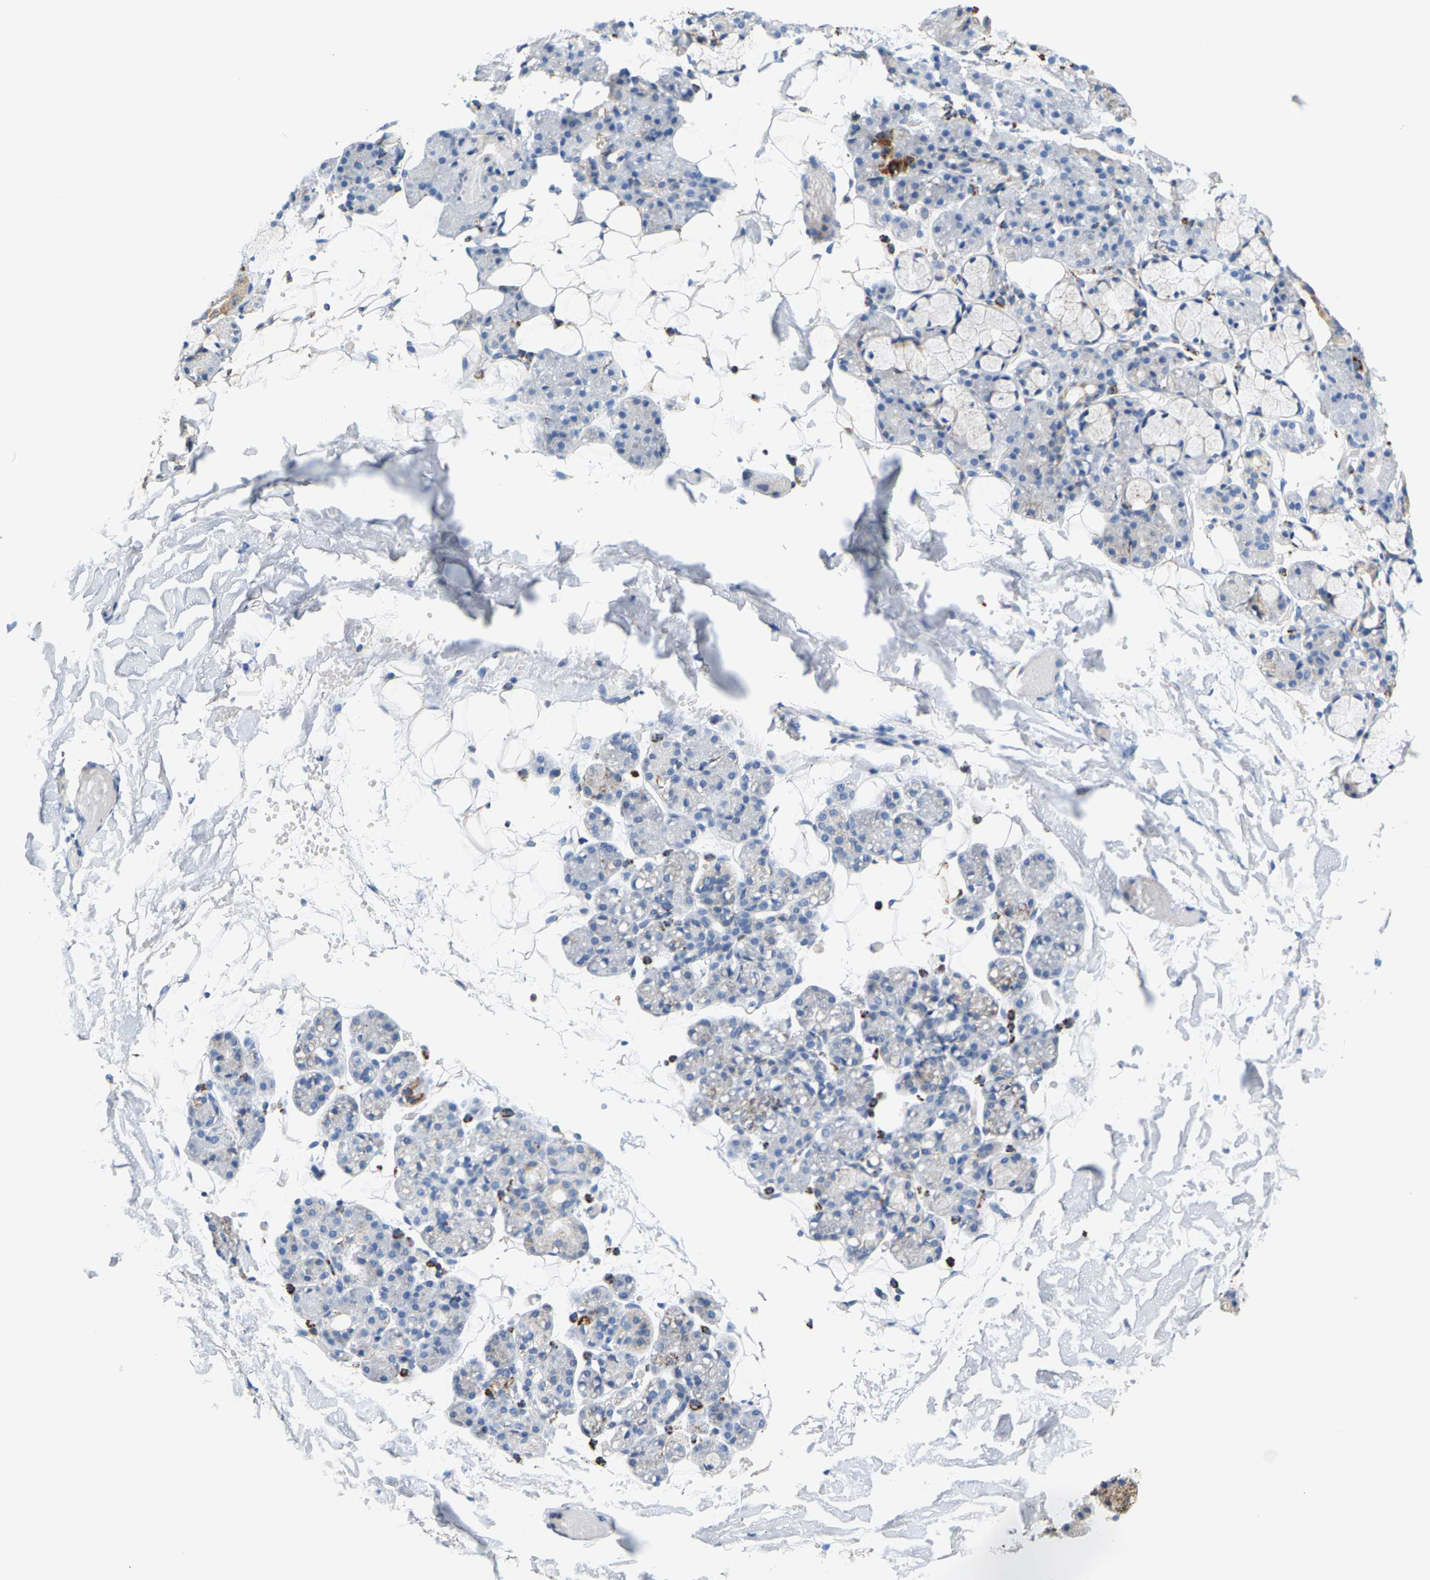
{"staining": {"intensity": "moderate", "quantity": "<25%", "location": "cytoplasmic/membranous"}, "tissue": "salivary gland", "cell_type": "Glandular cells", "image_type": "normal", "snomed": [{"axis": "morphology", "description": "Normal tissue, NOS"}, {"axis": "topography", "description": "Salivary gland"}], "caption": "Brown immunohistochemical staining in benign salivary gland shows moderate cytoplasmic/membranous positivity in about <25% of glandular cells.", "gene": "SHMT2", "patient": {"sex": "male", "age": 63}}